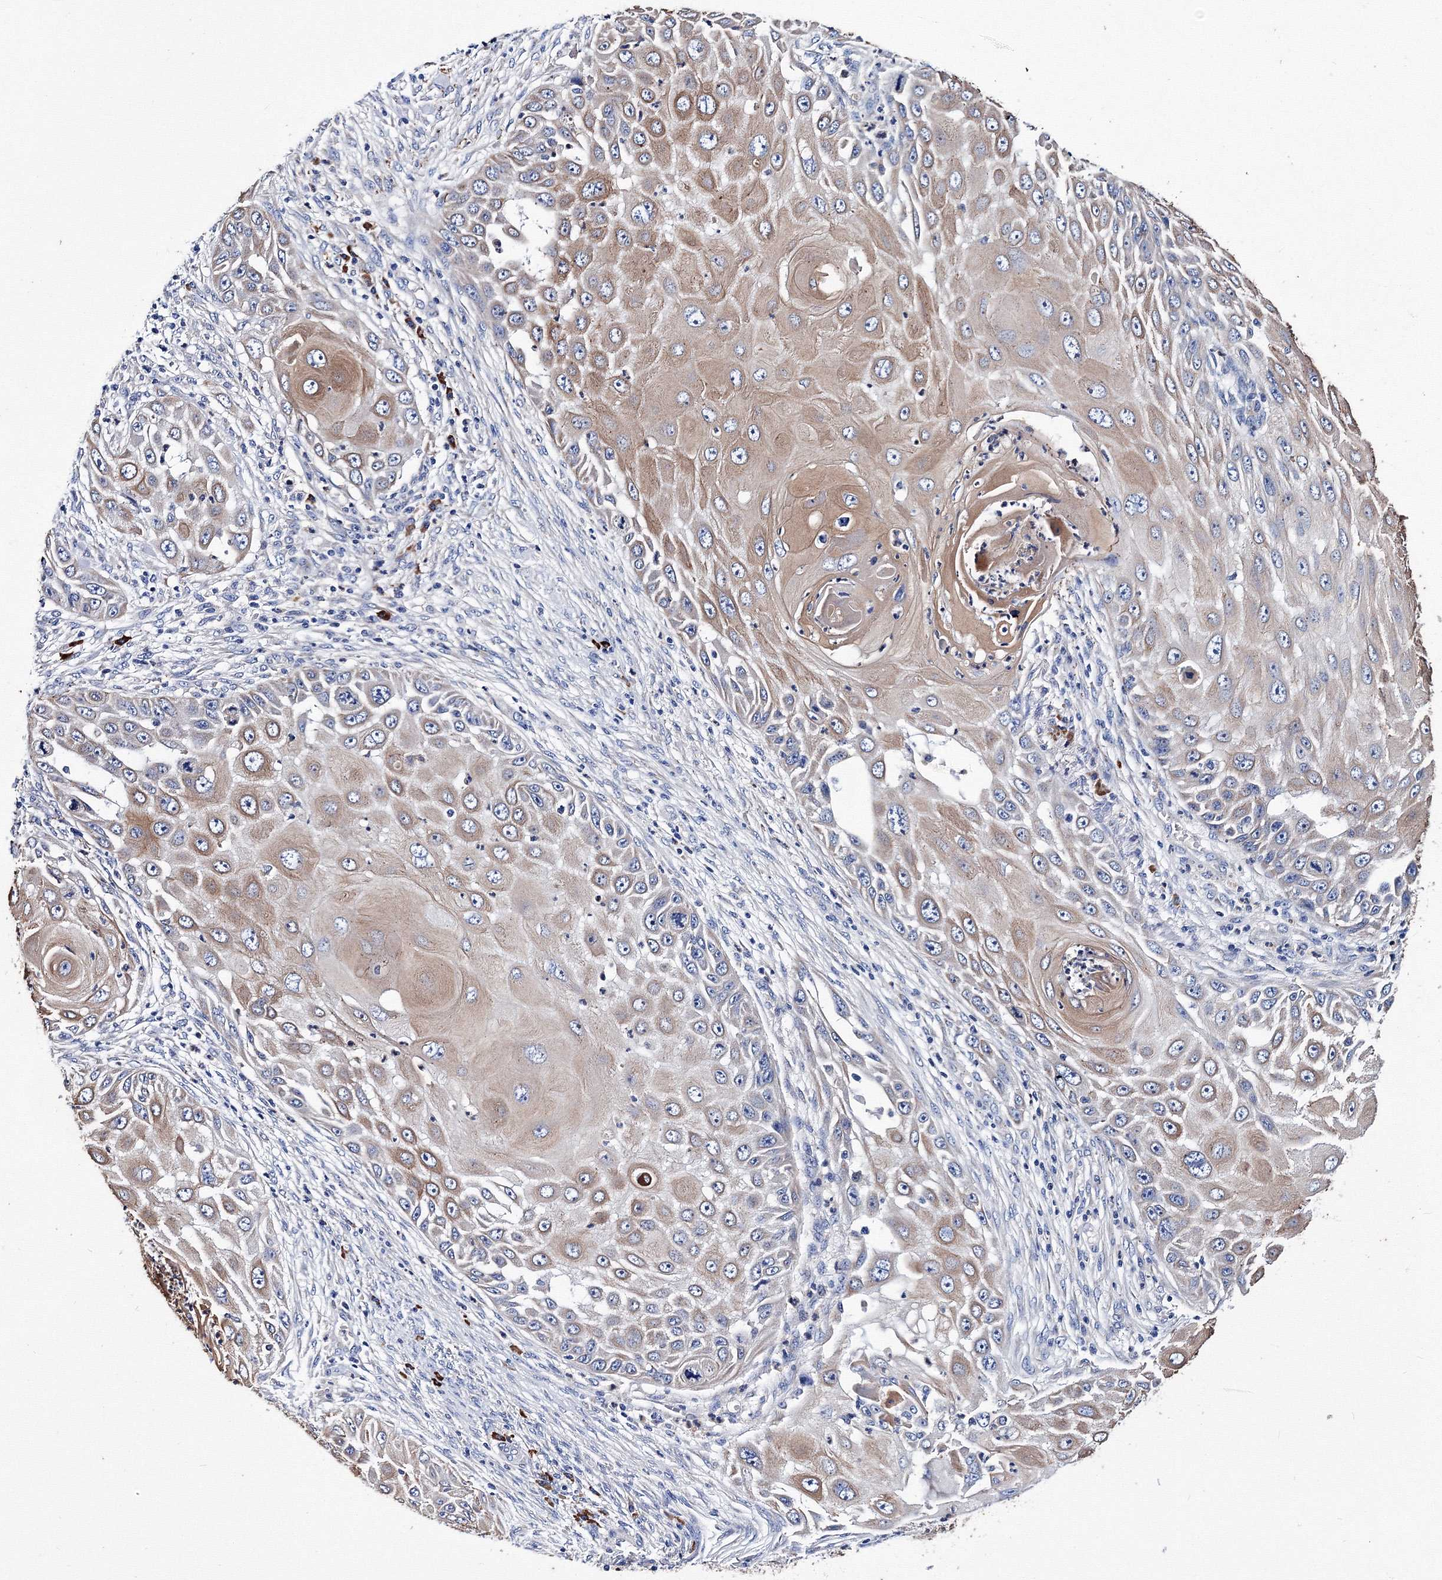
{"staining": {"intensity": "moderate", "quantity": "25%-75%", "location": "cytoplasmic/membranous"}, "tissue": "skin cancer", "cell_type": "Tumor cells", "image_type": "cancer", "snomed": [{"axis": "morphology", "description": "Squamous cell carcinoma, NOS"}, {"axis": "topography", "description": "Skin"}], "caption": "Protein staining demonstrates moderate cytoplasmic/membranous staining in approximately 25%-75% of tumor cells in squamous cell carcinoma (skin).", "gene": "TRPM2", "patient": {"sex": "female", "age": 44}}